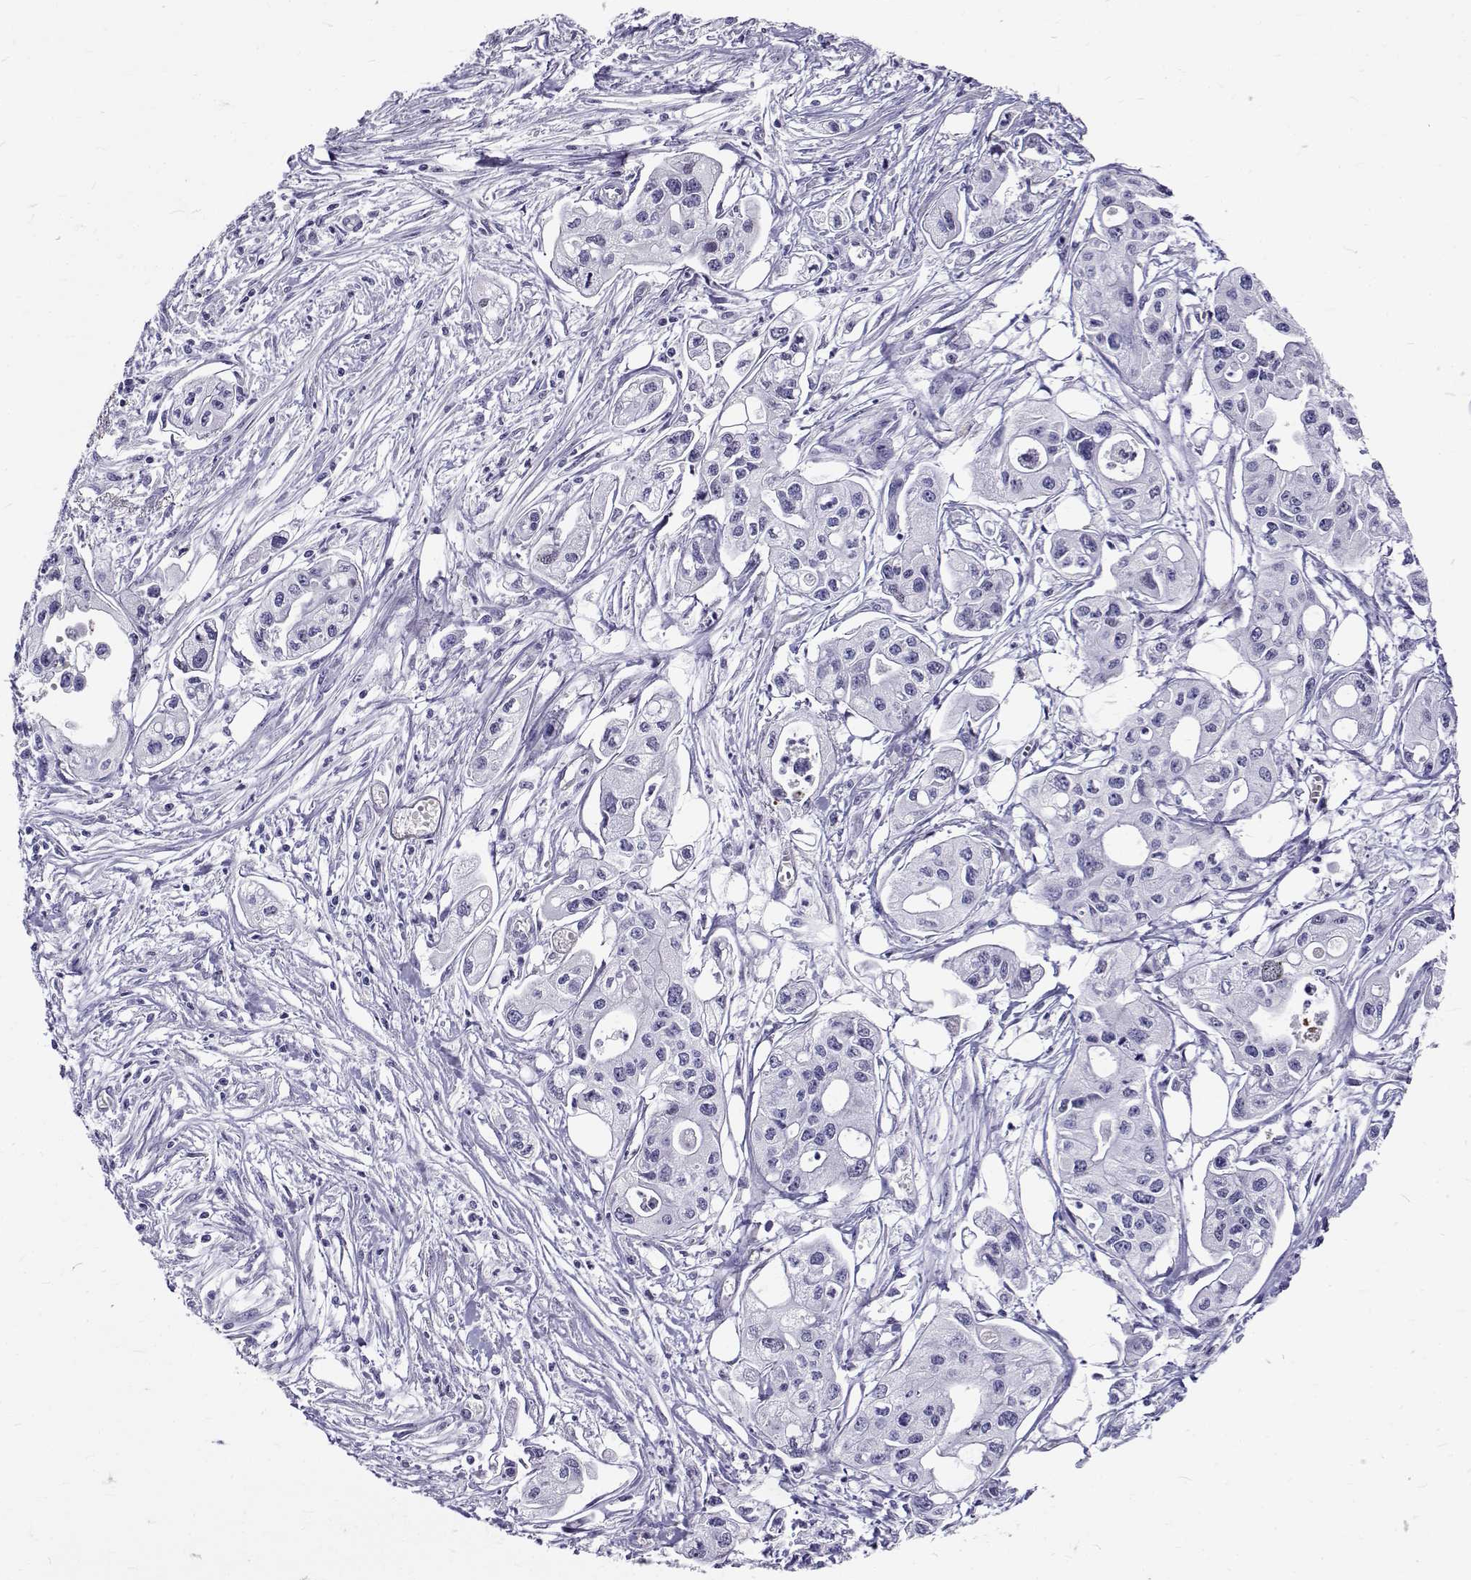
{"staining": {"intensity": "negative", "quantity": "none", "location": "none"}, "tissue": "pancreatic cancer", "cell_type": "Tumor cells", "image_type": "cancer", "snomed": [{"axis": "morphology", "description": "Adenocarcinoma, NOS"}, {"axis": "topography", "description": "Pancreas"}], "caption": "Pancreatic cancer (adenocarcinoma) was stained to show a protein in brown. There is no significant expression in tumor cells.", "gene": "IGSF1", "patient": {"sex": "male", "age": 70}}